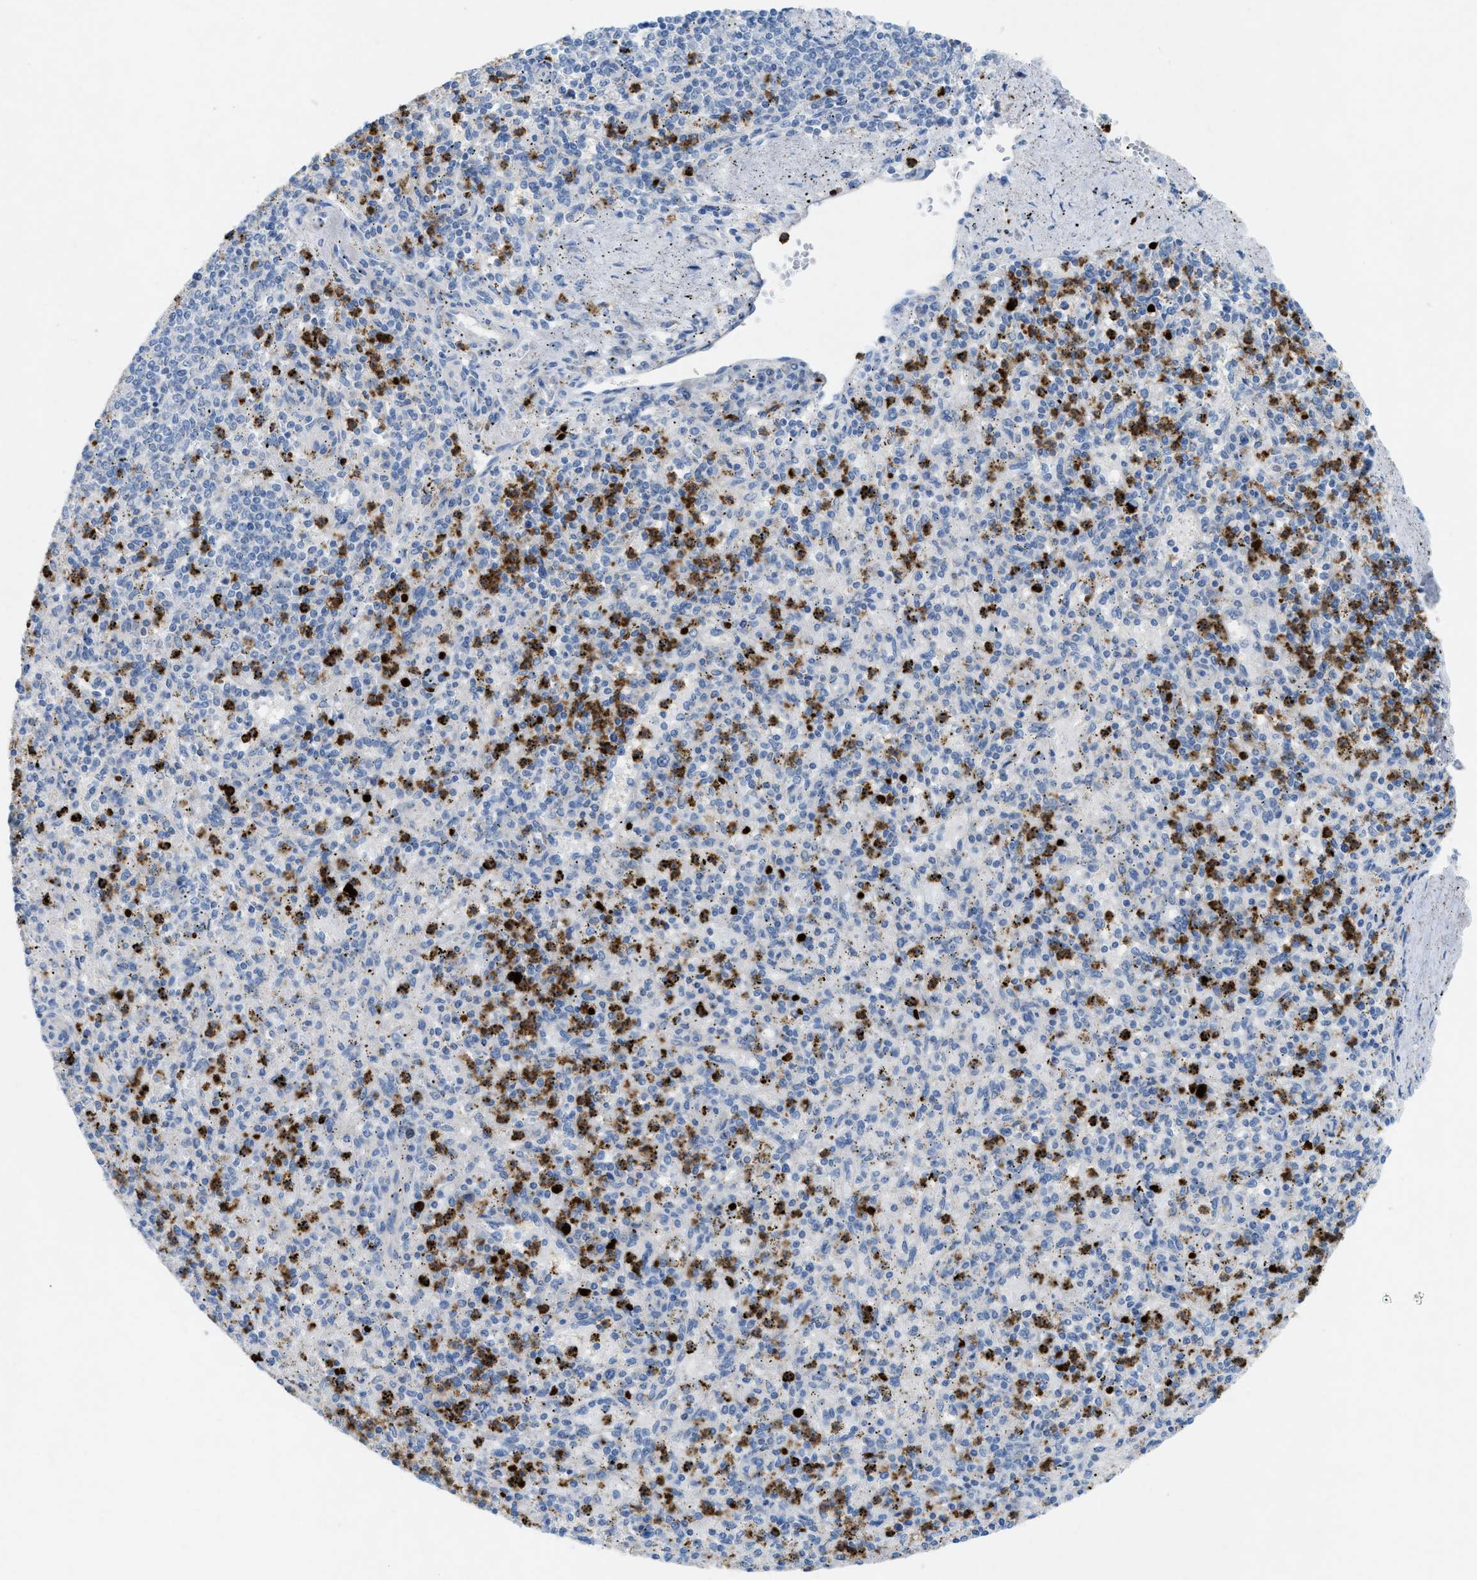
{"staining": {"intensity": "strong", "quantity": "<25%", "location": "cytoplasmic/membranous"}, "tissue": "spleen", "cell_type": "Cells in red pulp", "image_type": "normal", "snomed": [{"axis": "morphology", "description": "Normal tissue, NOS"}, {"axis": "topography", "description": "Spleen"}], "caption": "IHC of normal human spleen demonstrates medium levels of strong cytoplasmic/membranous expression in approximately <25% of cells in red pulp. (Stains: DAB in brown, nuclei in blue, Microscopy: brightfield microscopy at high magnification).", "gene": "CKLF", "patient": {"sex": "male", "age": 72}}